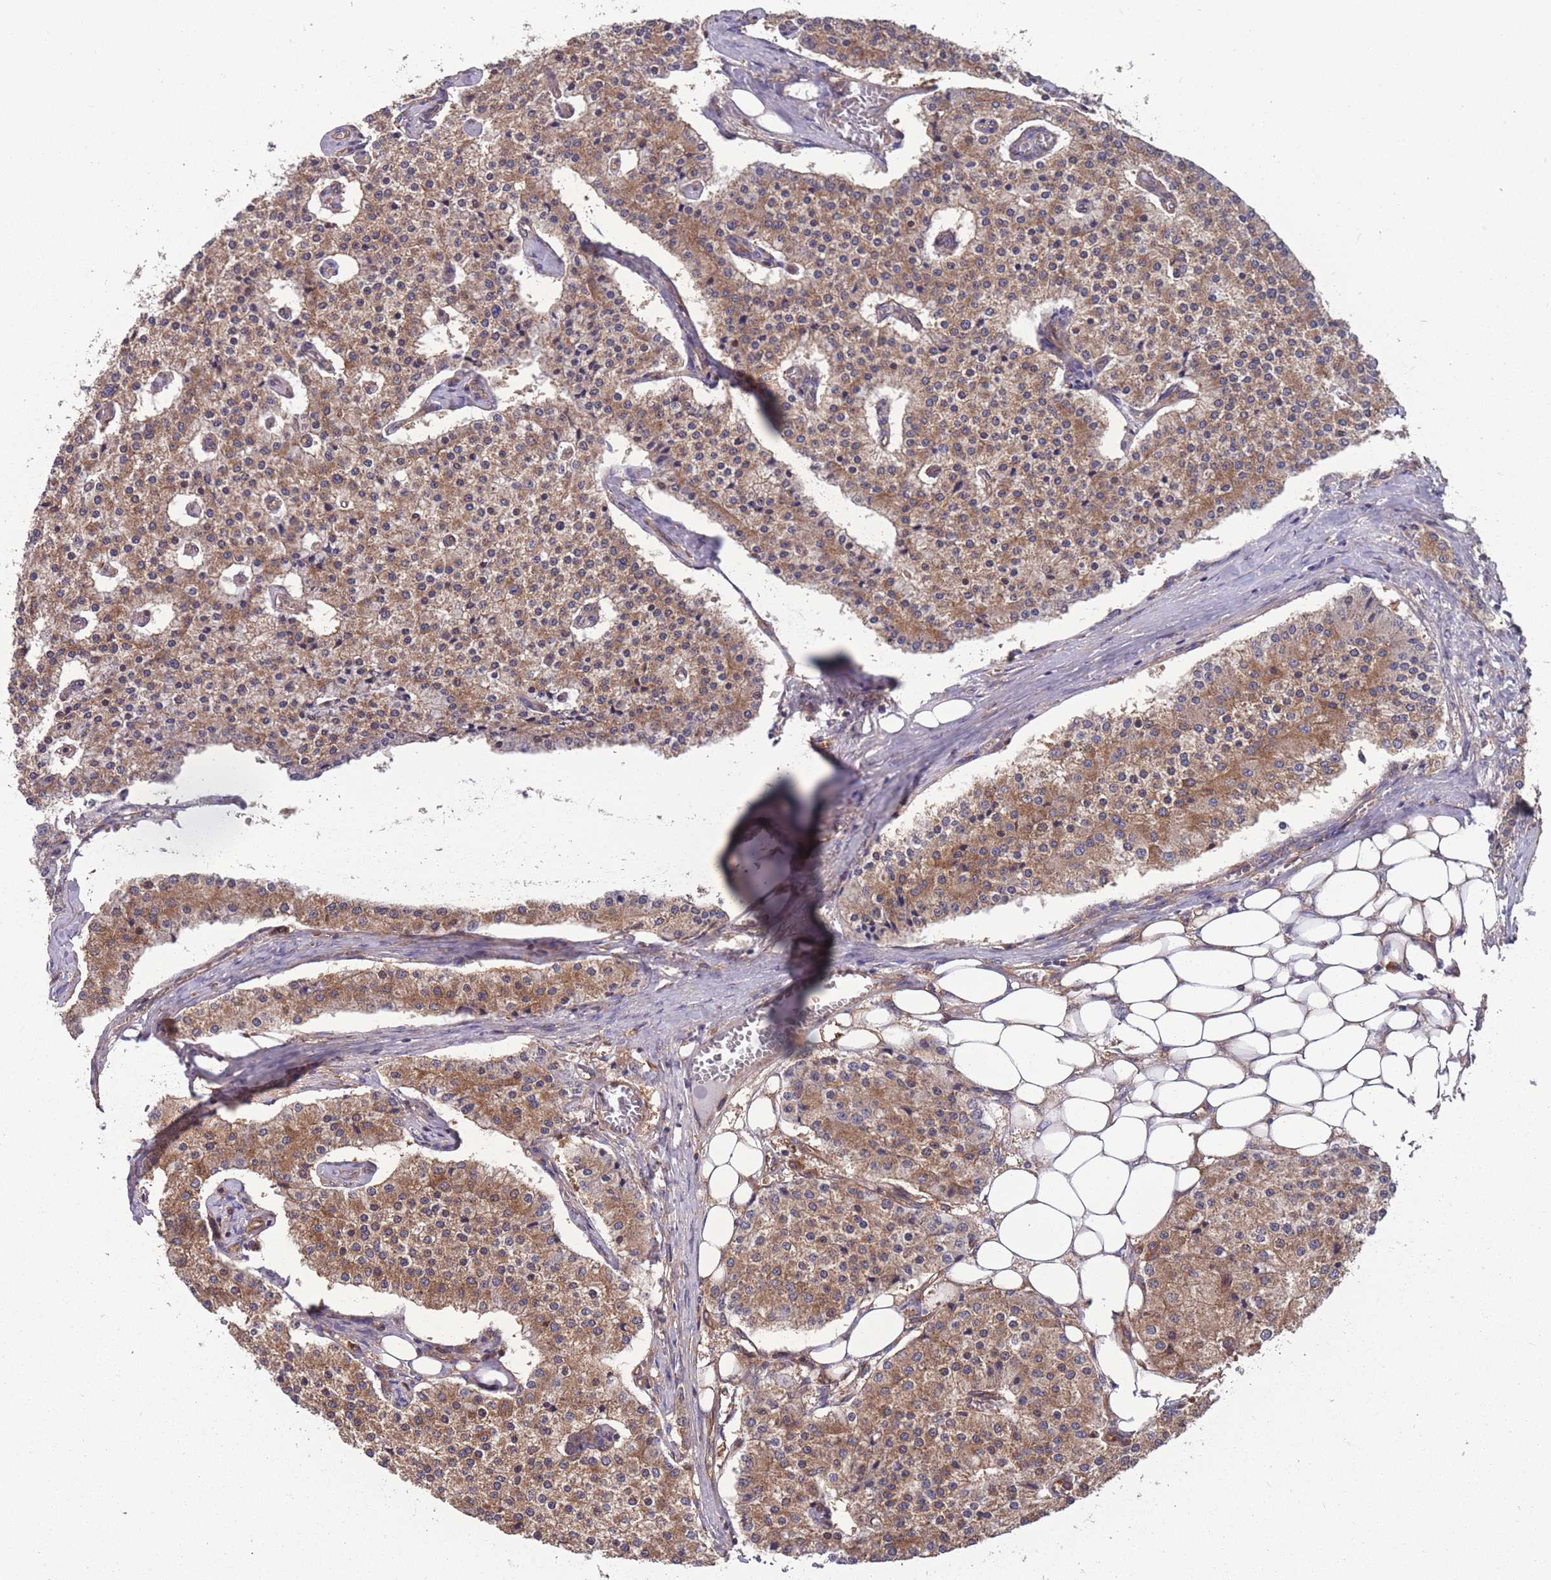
{"staining": {"intensity": "moderate", "quantity": ">75%", "location": "cytoplasmic/membranous"}, "tissue": "carcinoid", "cell_type": "Tumor cells", "image_type": "cancer", "snomed": [{"axis": "morphology", "description": "Carcinoid, malignant, NOS"}, {"axis": "topography", "description": "Colon"}], "caption": "Protein expression by immunohistochemistry exhibits moderate cytoplasmic/membranous staining in about >75% of tumor cells in carcinoid (malignant).", "gene": "ZPR1", "patient": {"sex": "female", "age": 52}}